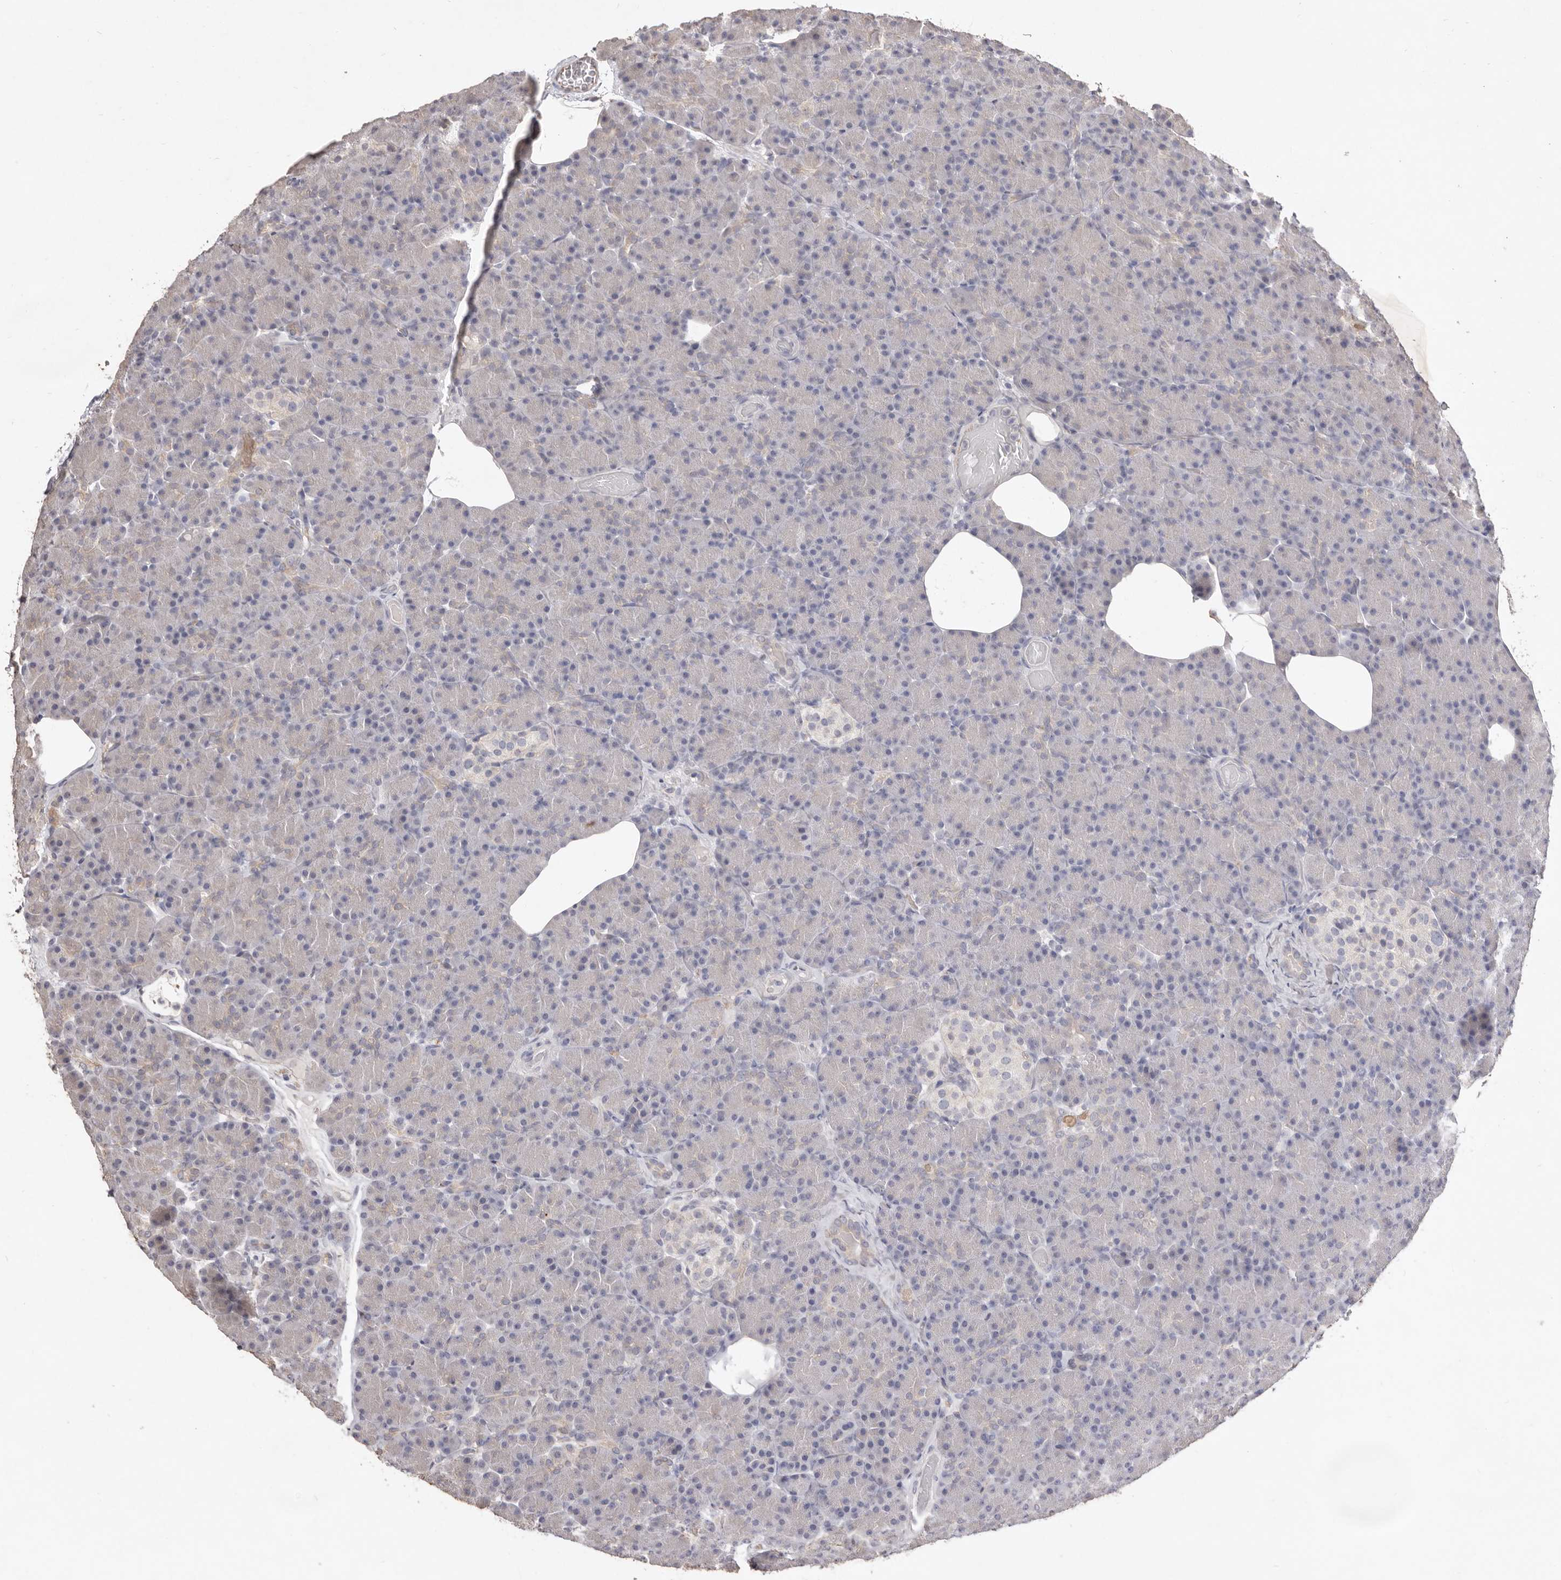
{"staining": {"intensity": "weak", "quantity": "25%-75%", "location": "cytoplasmic/membranous"}, "tissue": "pancreas", "cell_type": "Exocrine glandular cells", "image_type": "normal", "snomed": [{"axis": "morphology", "description": "Normal tissue, NOS"}, {"axis": "topography", "description": "Pancreas"}], "caption": "Immunohistochemical staining of normal pancreas displays 25%-75% levels of weak cytoplasmic/membranous protein expression in about 25%-75% of exocrine glandular cells. The protein of interest is stained brown, and the nuclei are stained in blue (DAB IHC with brightfield microscopy, high magnification).", "gene": "ZYG11B", "patient": {"sex": "female", "age": 43}}